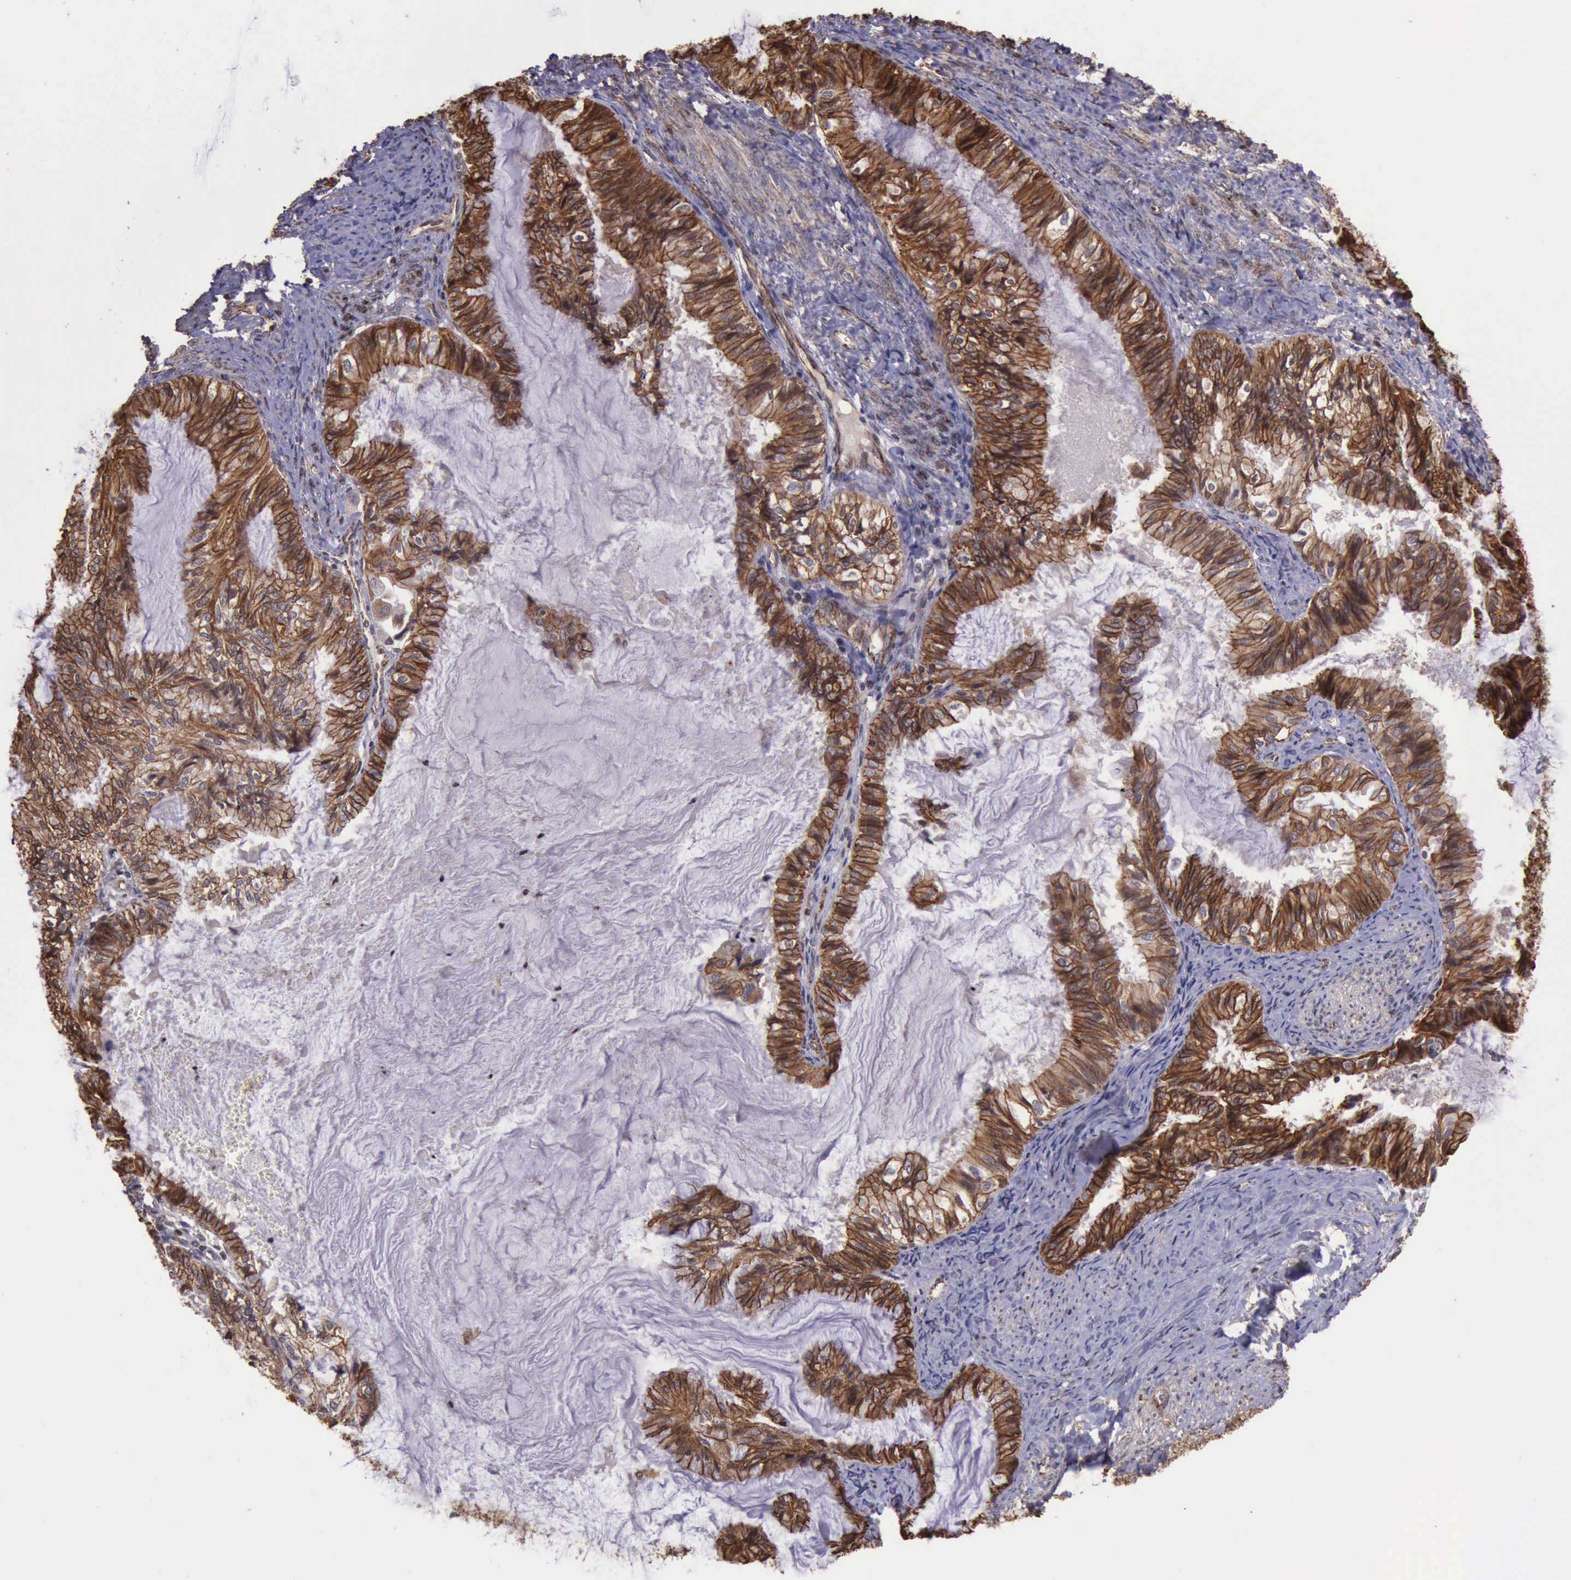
{"staining": {"intensity": "moderate", "quantity": ">75%", "location": "cytoplasmic/membranous"}, "tissue": "endometrial cancer", "cell_type": "Tumor cells", "image_type": "cancer", "snomed": [{"axis": "morphology", "description": "Adenocarcinoma, NOS"}, {"axis": "topography", "description": "Endometrium"}], "caption": "A micrograph of endometrial cancer (adenocarcinoma) stained for a protein shows moderate cytoplasmic/membranous brown staining in tumor cells. (brown staining indicates protein expression, while blue staining denotes nuclei).", "gene": "CTNNB1", "patient": {"sex": "female", "age": 86}}